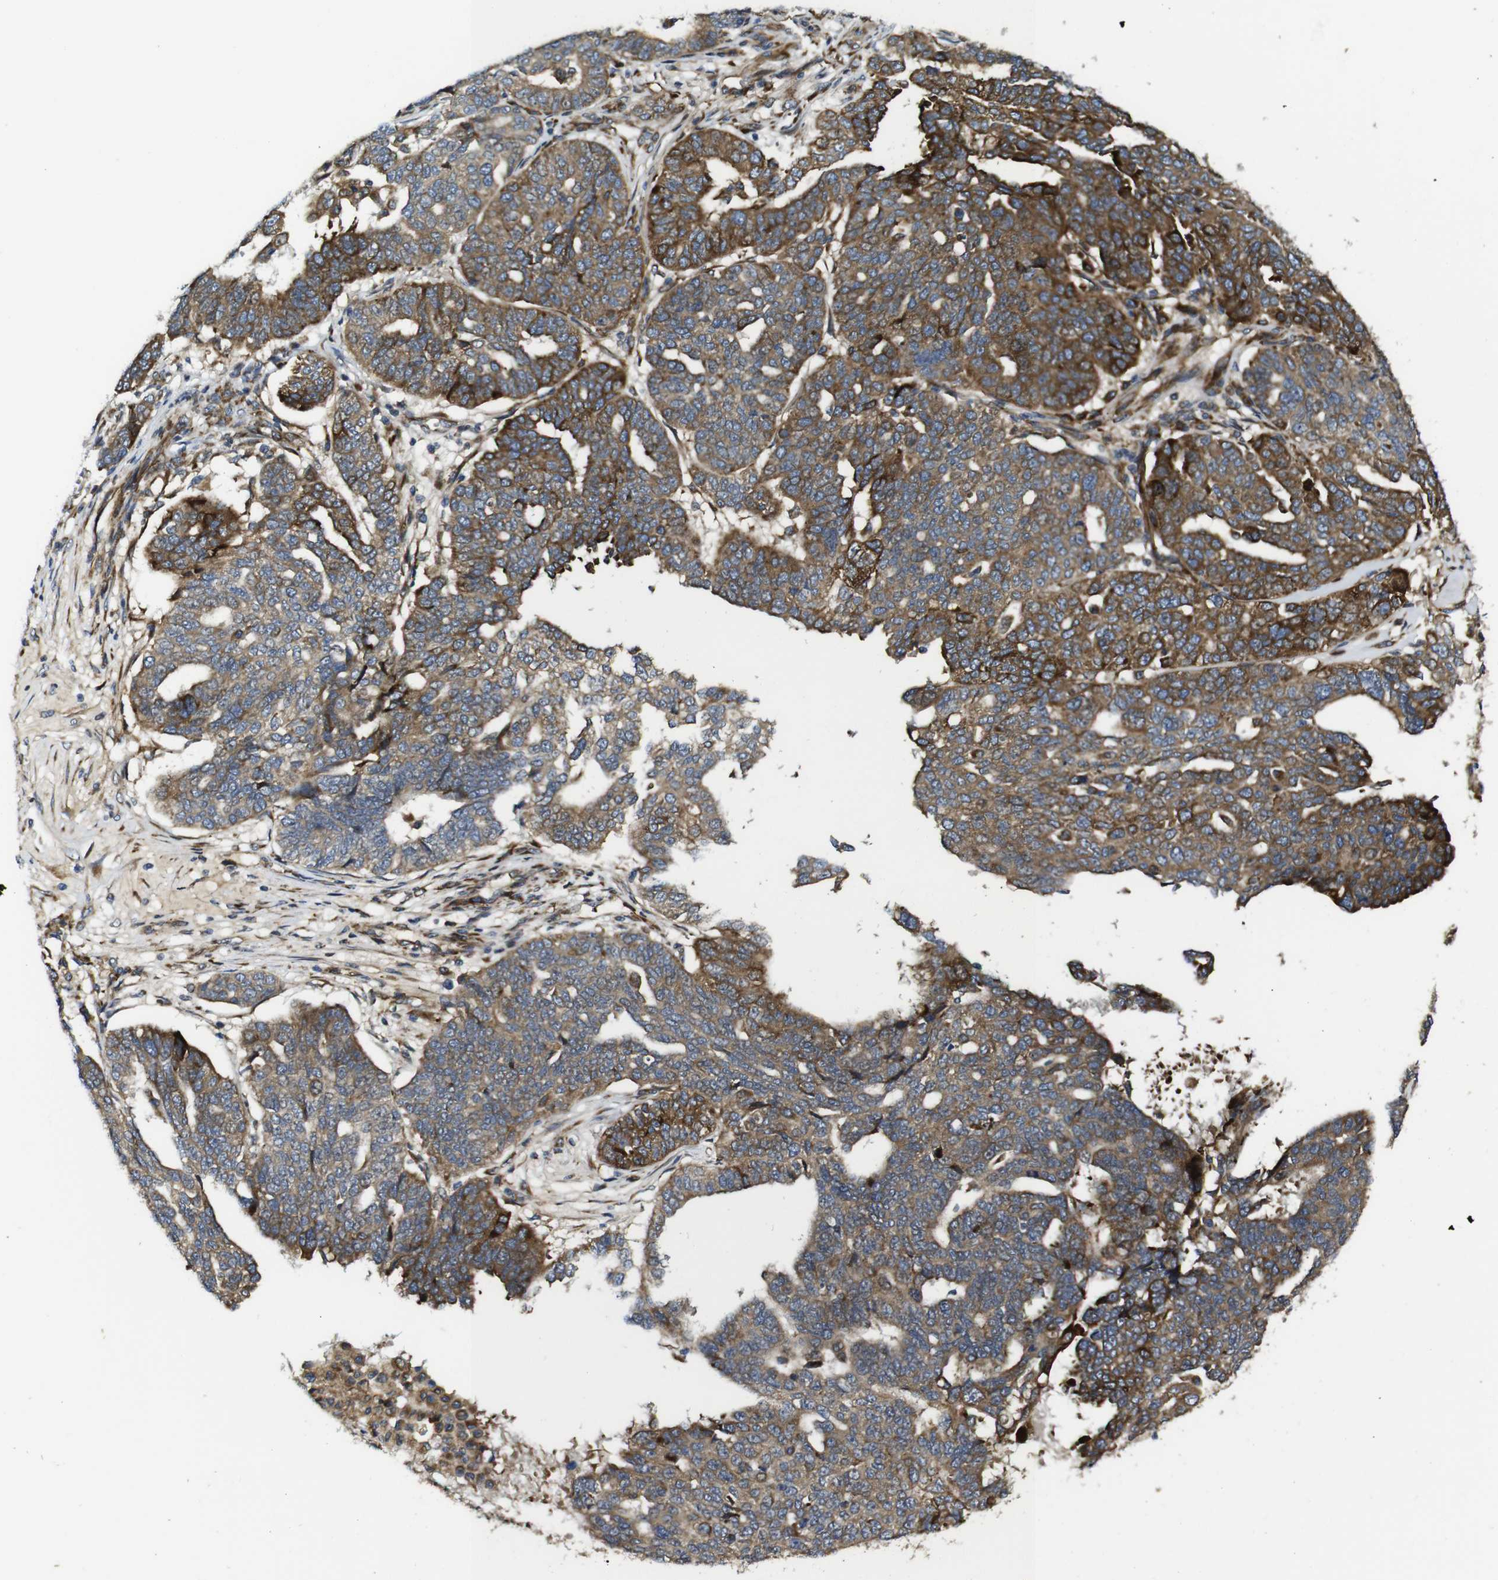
{"staining": {"intensity": "strong", "quantity": ">75%", "location": "cytoplasmic/membranous"}, "tissue": "ovarian cancer", "cell_type": "Tumor cells", "image_type": "cancer", "snomed": [{"axis": "morphology", "description": "Cystadenocarcinoma, serous, NOS"}, {"axis": "topography", "description": "Ovary"}], "caption": "Ovarian cancer was stained to show a protein in brown. There is high levels of strong cytoplasmic/membranous expression in about >75% of tumor cells.", "gene": "UBE2G2", "patient": {"sex": "female", "age": 59}}